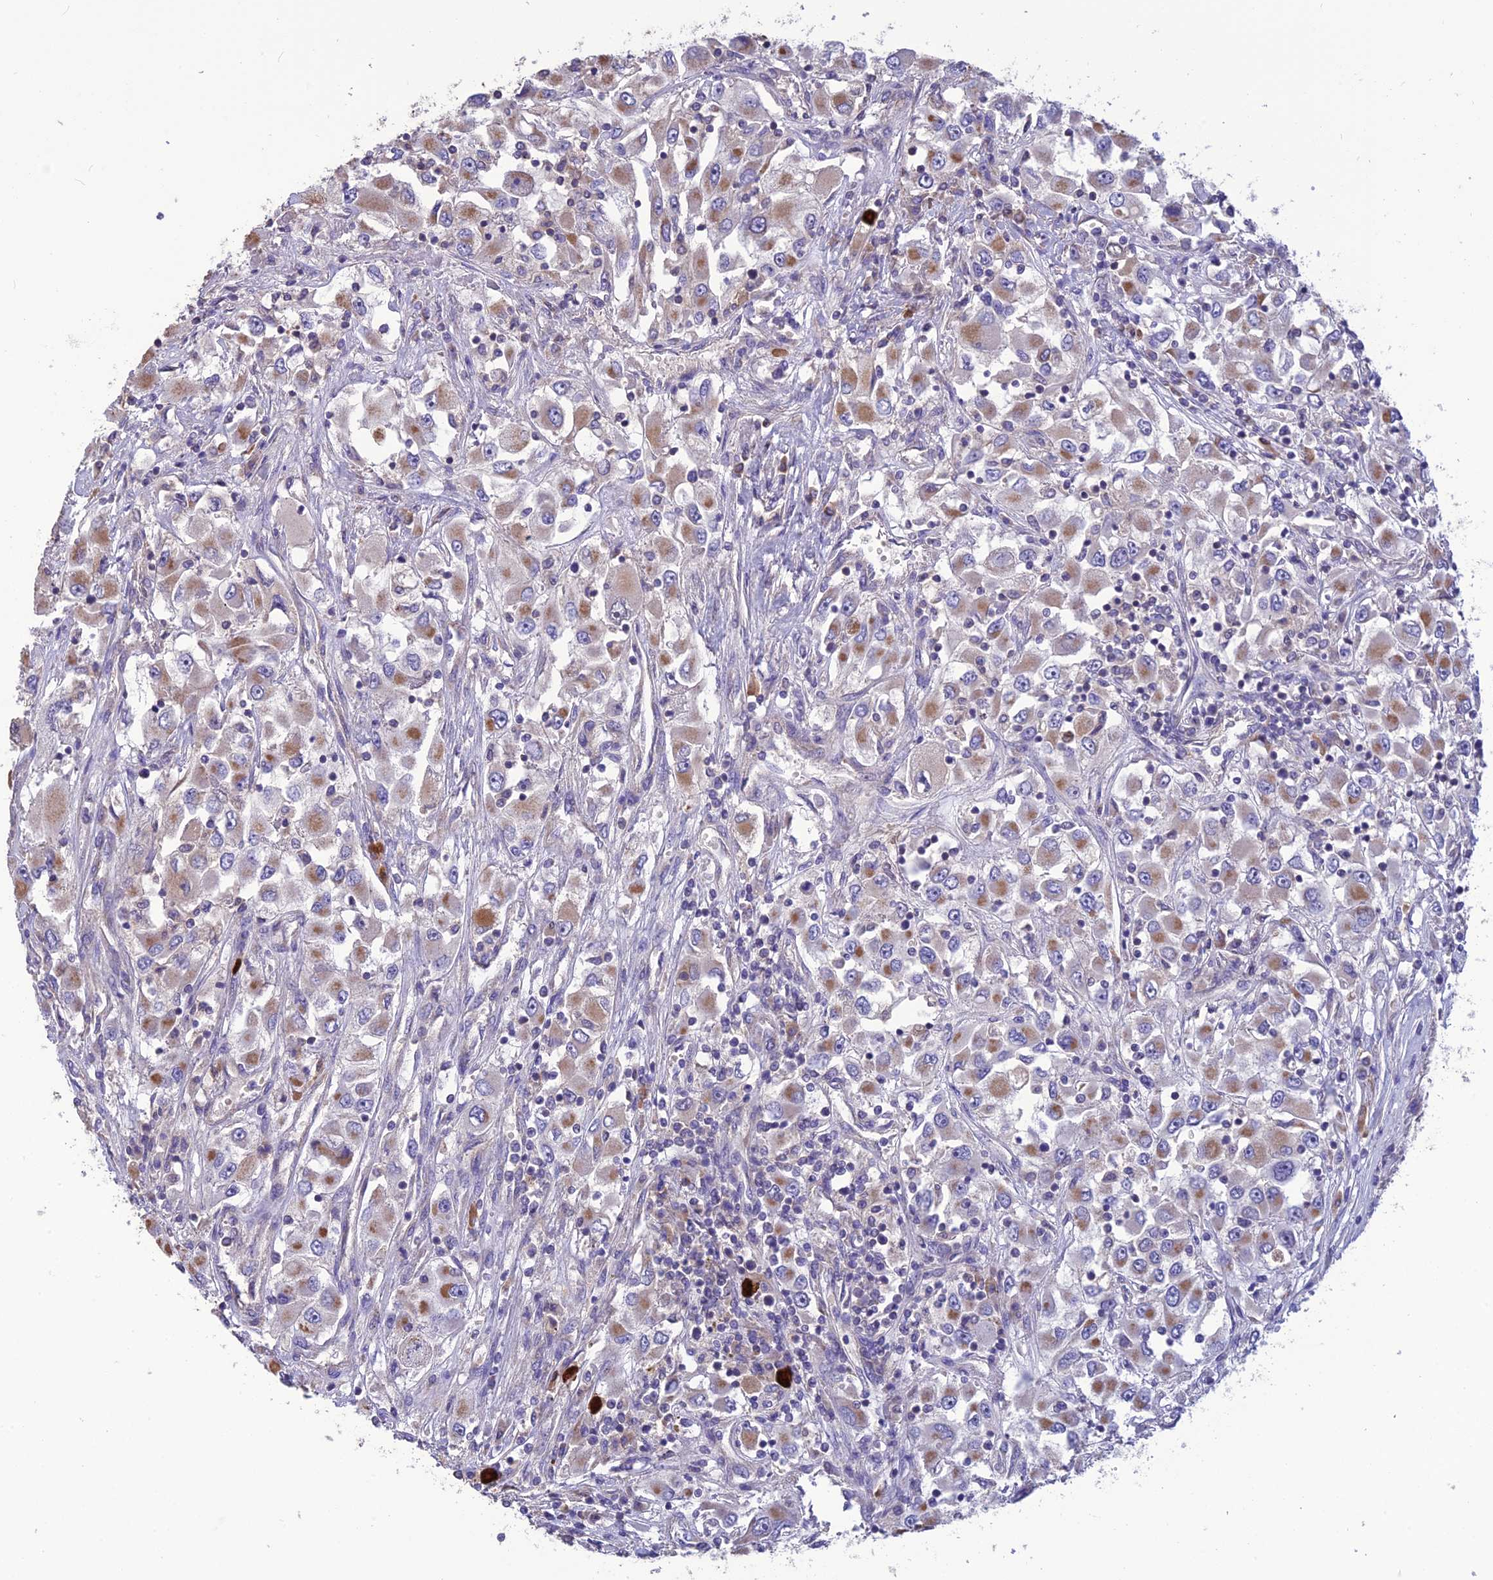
{"staining": {"intensity": "moderate", "quantity": "25%-75%", "location": "cytoplasmic/membranous"}, "tissue": "renal cancer", "cell_type": "Tumor cells", "image_type": "cancer", "snomed": [{"axis": "morphology", "description": "Adenocarcinoma, NOS"}, {"axis": "topography", "description": "Kidney"}], "caption": "Human renal adenocarcinoma stained with a brown dye exhibits moderate cytoplasmic/membranous positive positivity in approximately 25%-75% of tumor cells.", "gene": "PSMF1", "patient": {"sex": "female", "age": 52}}